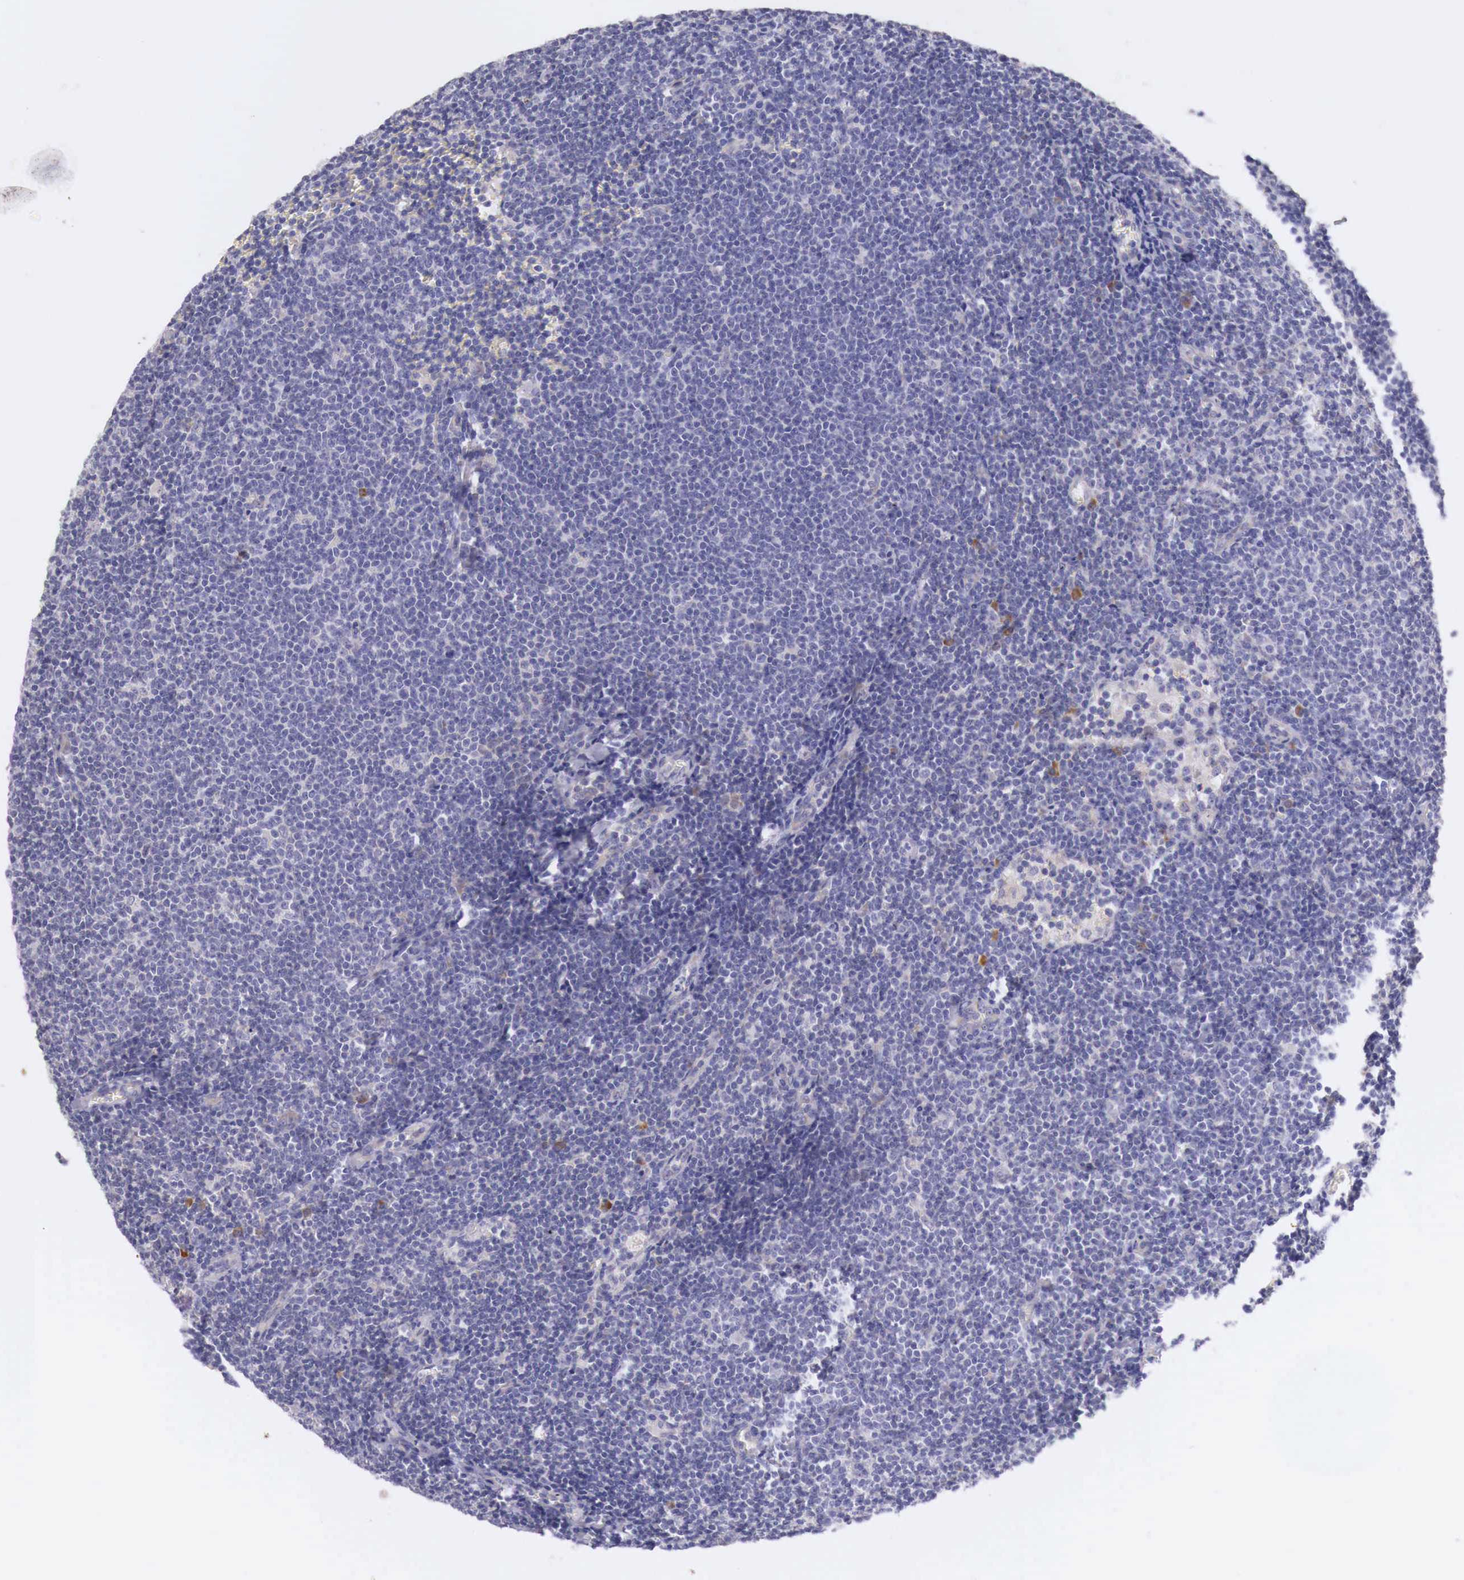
{"staining": {"intensity": "negative", "quantity": "none", "location": "none"}, "tissue": "lymphoma", "cell_type": "Tumor cells", "image_type": "cancer", "snomed": [{"axis": "morphology", "description": "Malignant lymphoma, non-Hodgkin's type, Low grade"}, {"axis": "topography", "description": "Lymph node"}], "caption": "This is an immunohistochemistry micrograph of malignant lymphoma, non-Hodgkin's type (low-grade). There is no positivity in tumor cells.", "gene": "NREP", "patient": {"sex": "male", "age": 65}}